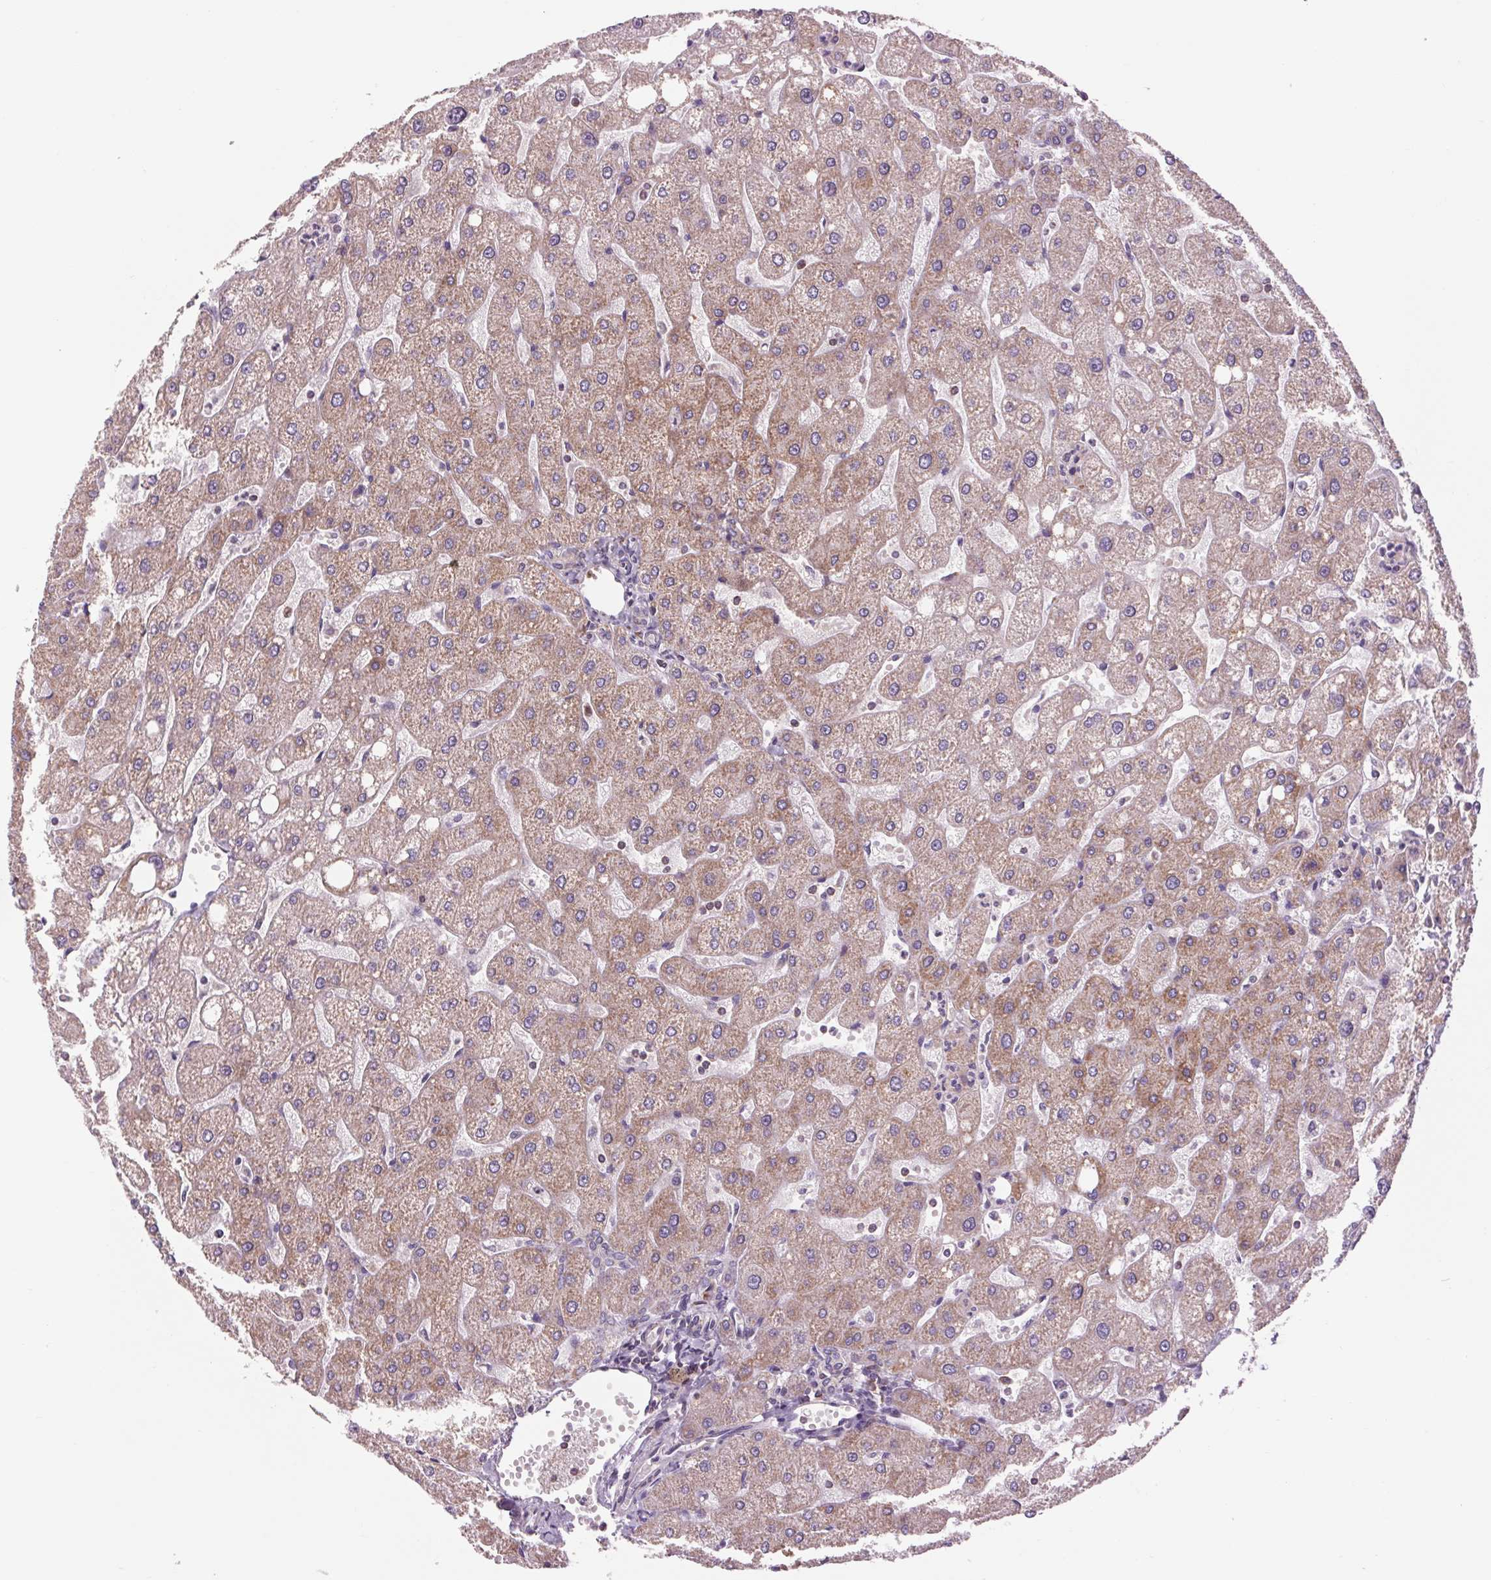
{"staining": {"intensity": "negative", "quantity": "none", "location": "none"}, "tissue": "liver", "cell_type": "Cholangiocytes", "image_type": "normal", "snomed": [{"axis": "morphology", "description": "Normal tissue, NOS"}, {"axis": "topography", "description": "Liver"}], "caption": "Immunohistochemistry (IHC) micrograph of unremarkable liver stained for a protein (brown), which shows no expression in cholangiocytes.", "gene": "COX6A1", "patient": {"sex": "male", "age": 67}}